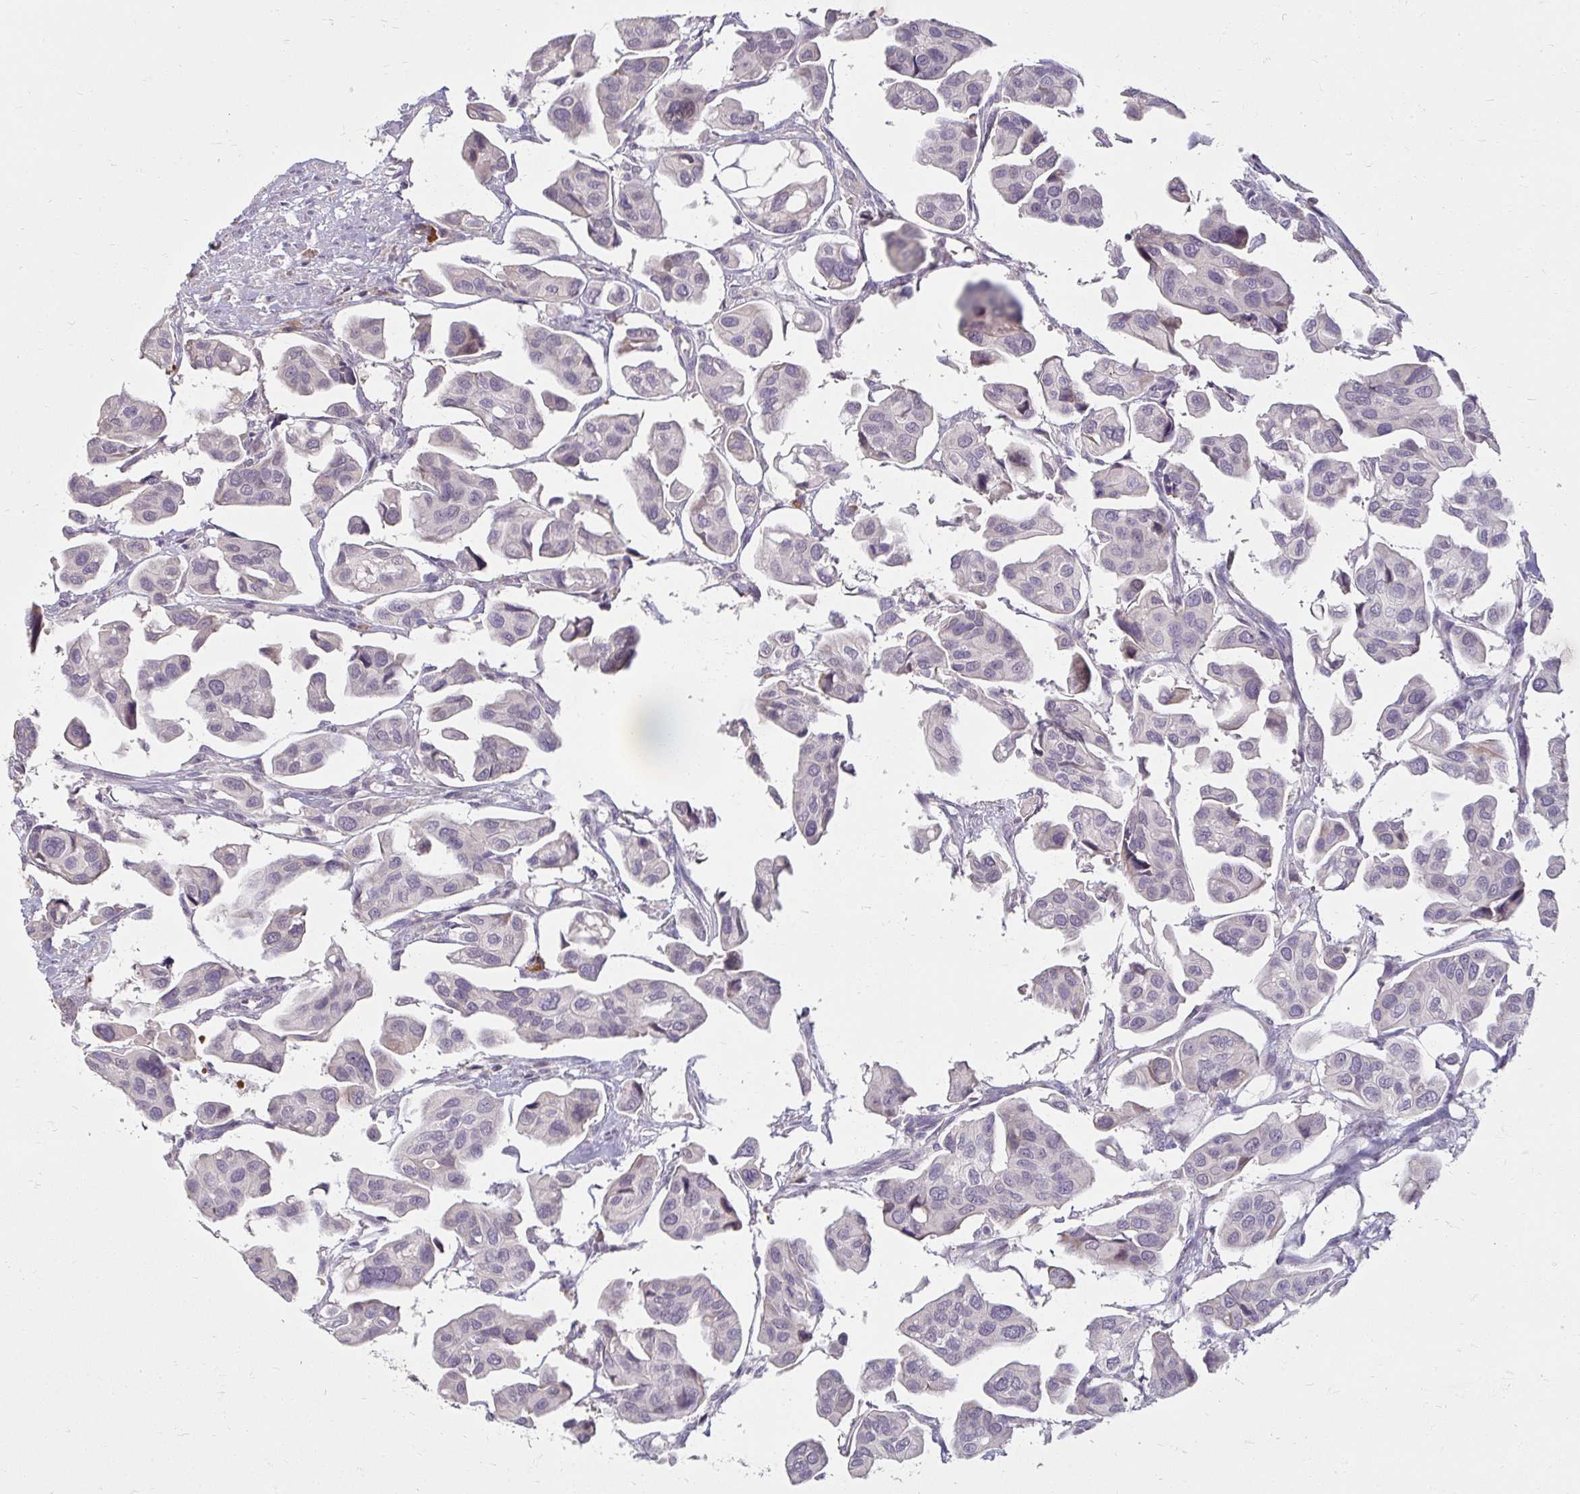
{"staining": {"intensity": "weak", "quantity": "<25%", "location": "nuclear"}, "tissue": "renal cancer", "cell_type": "Tumor cells", "image_type": "cancer", "snomed": [{"axis": "morphology", "description": "Adenocarcinoma, NOS"}, {"axis": "topography", "description": "Urinary bladder"}], "caption": "DAB (3,3'-diaminobenzidine) immunohistochemical staining of human renal adenocarcinoma exhibits no significant positivity in tumor cells.", "gene": "DDN", "patient": {"sex": "male", "age": 61}}